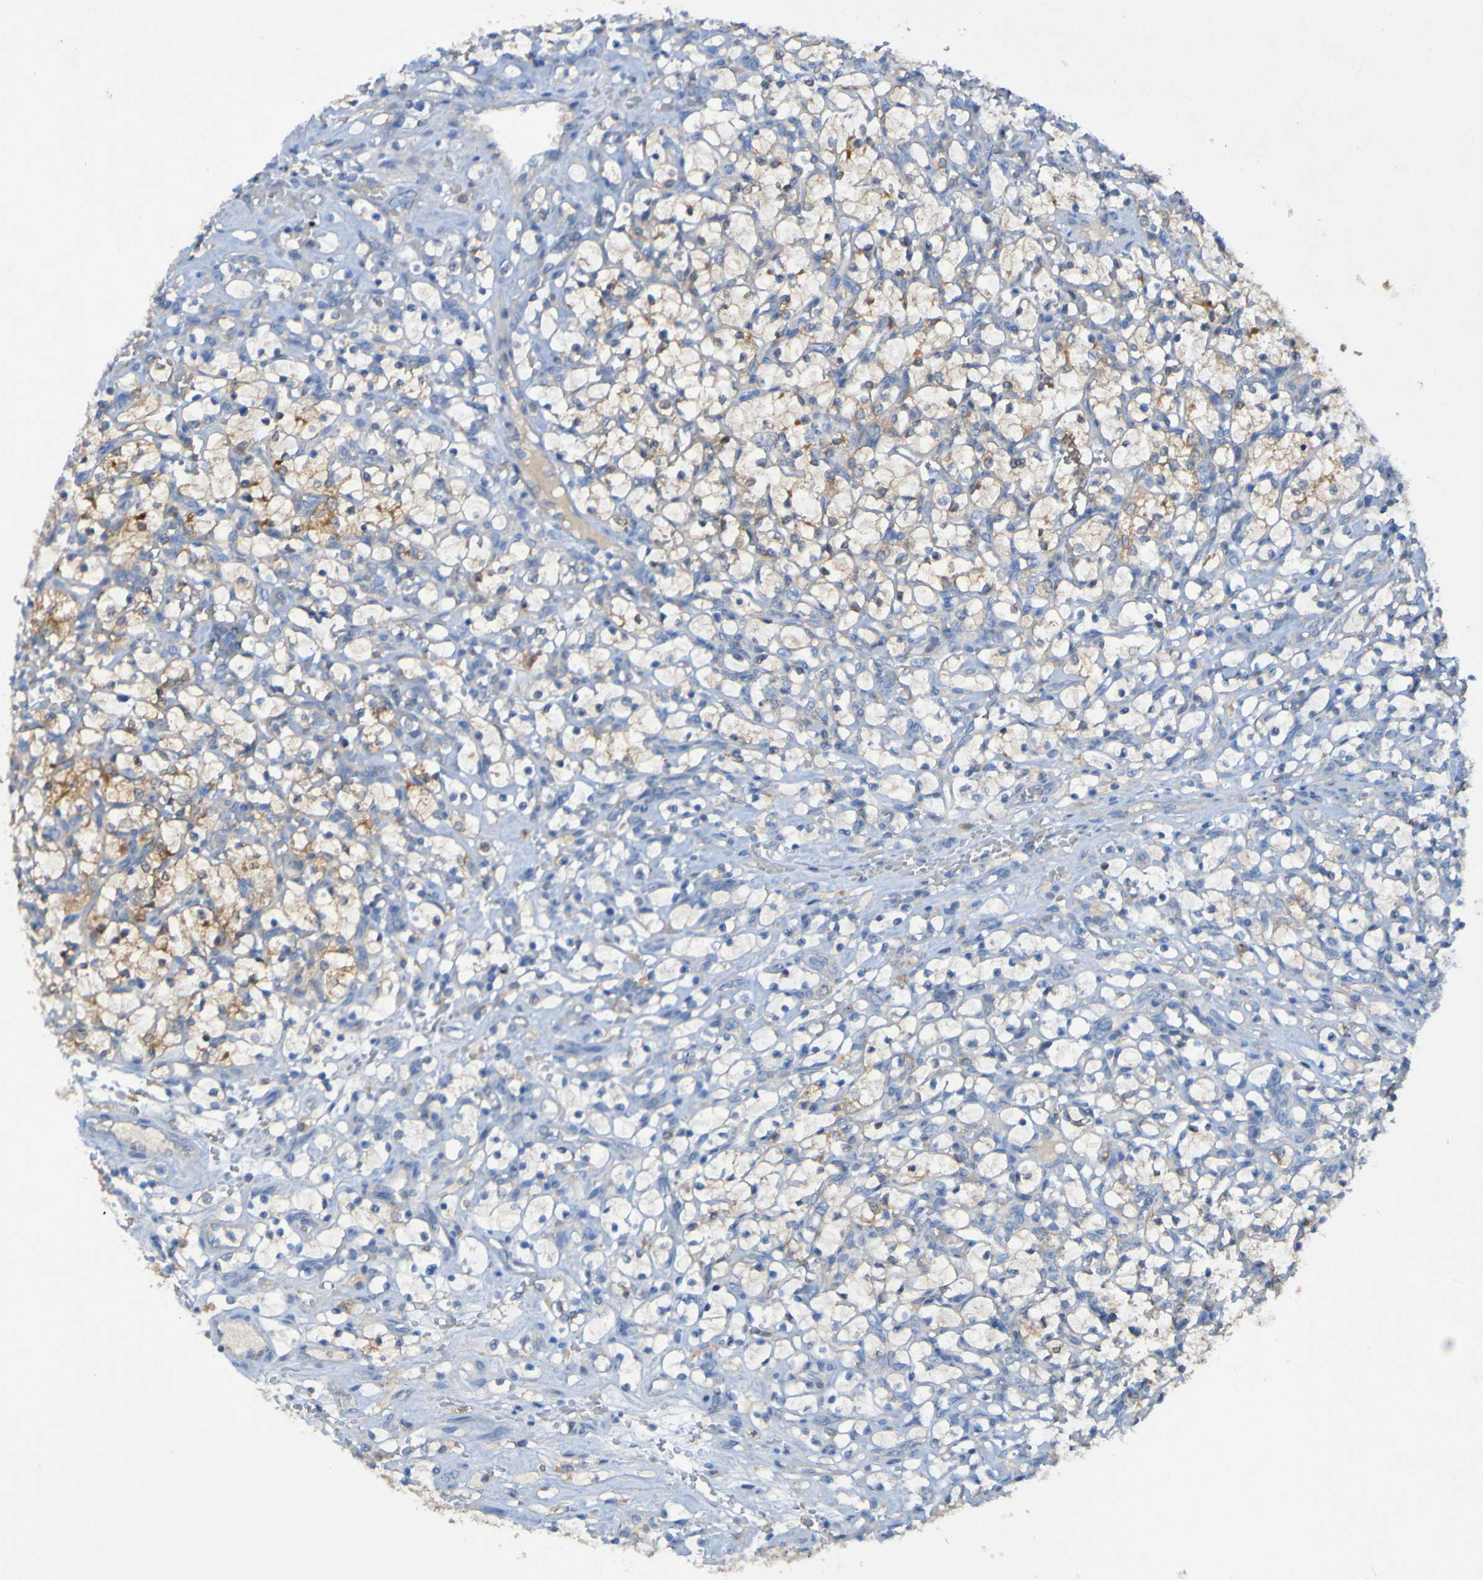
{"staining": {"intensity": "moderate", "quantity": "<25%", "location": "cytoplasmic/membranous"}, "tissue": "renal cancer", "cell_type": "Tumor cells", "image_type": "cancer", "snomed": [{"axis": "morphology", "description": "Adenocarcinoma, NOS"}, {"axis": "topography", "description": "Kidney"}], "caption": "Renal cancer tissue demonstrates moderate cytoplasmic/membranous staining in approximately <25% of tumor cells (brown staining indicates protein expression, while blue staining denotes nuclei).", "gene": "ARHGEF16", "patient": {"sex": "female", "age": 69}}